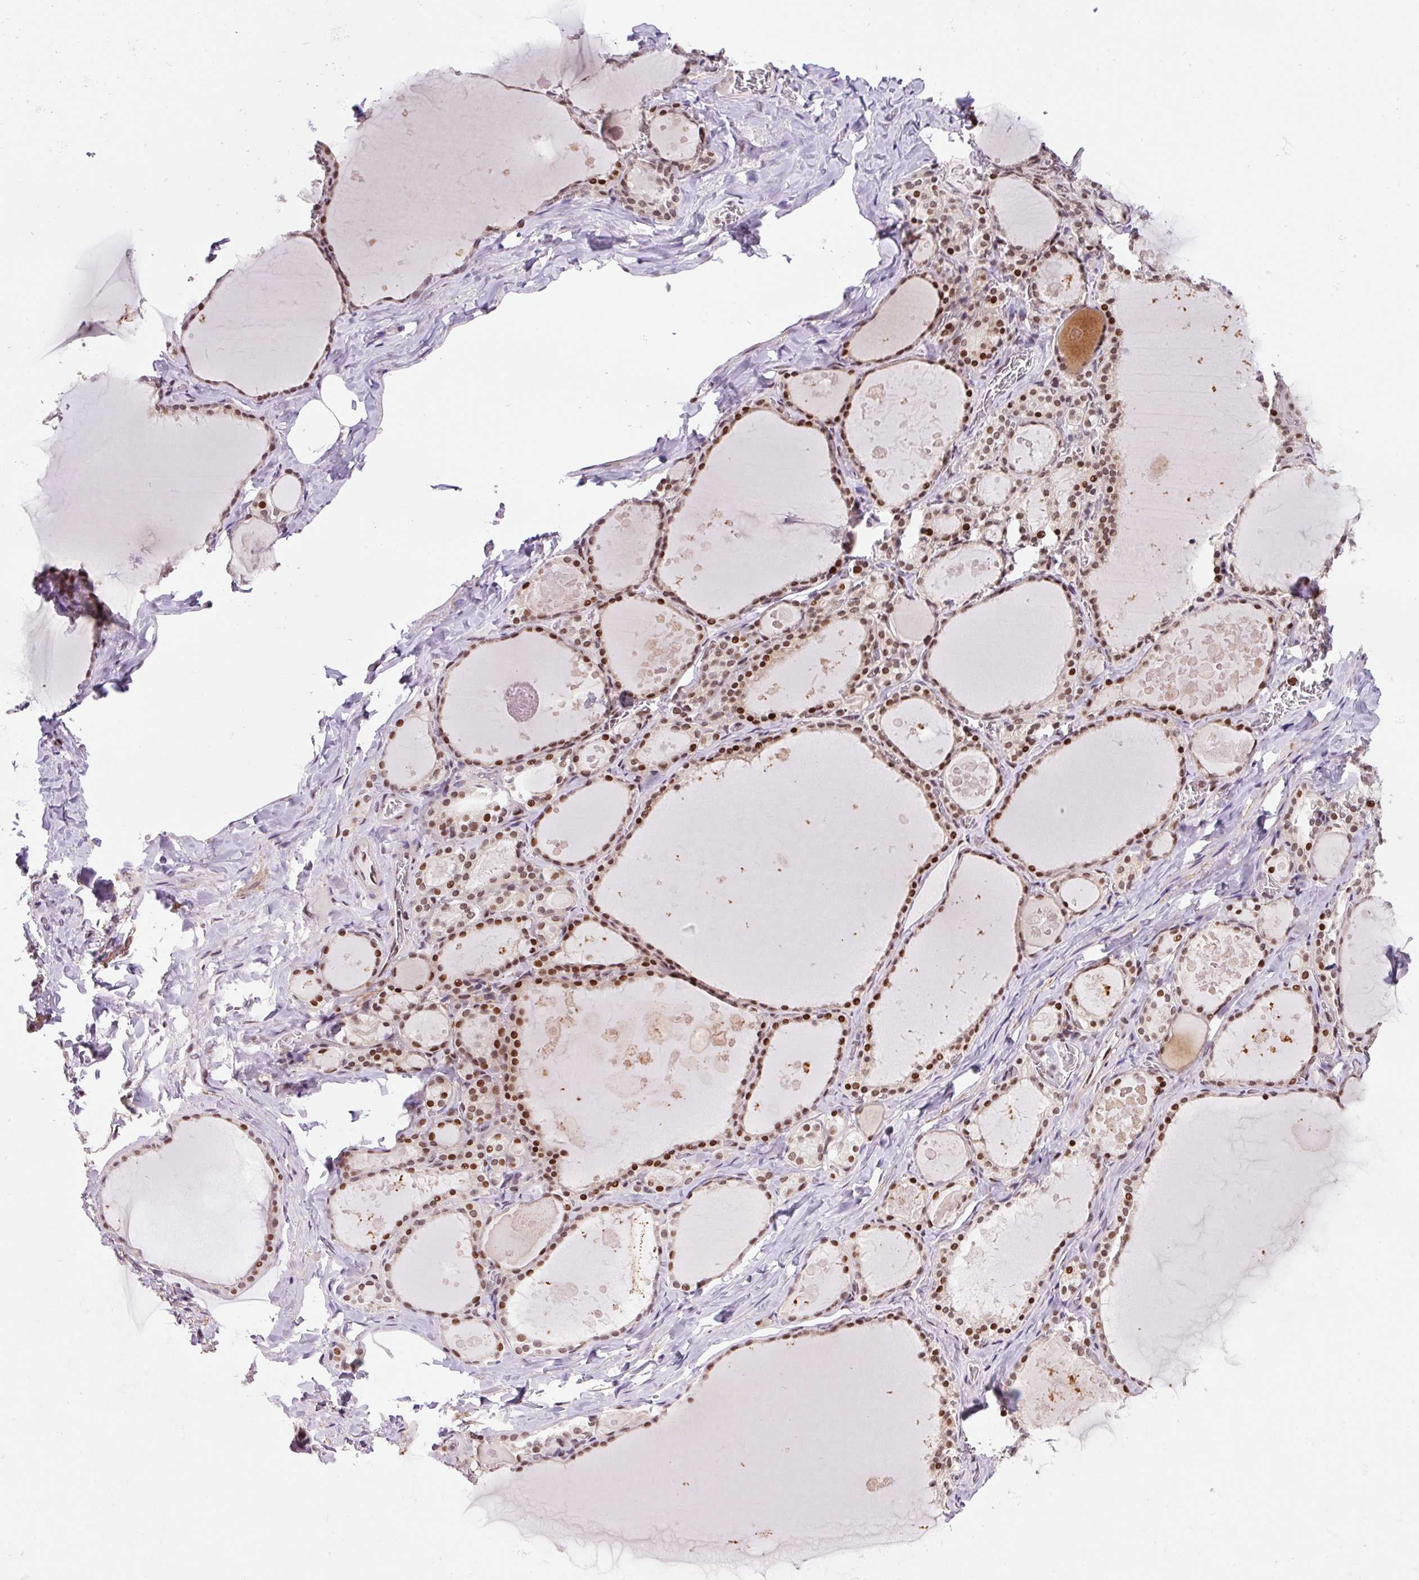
{"staining": {"intensity": "moderate", "quantity": ">75%", "location": "nuclear"}, "tissue": "thyroid gland", "cell_type": "Glandular cells", "image_type": "normal", "snomed": [{"axis": "morphology", "description": "Normal tissue, NOS"}, {"axis": "topography", "description": "Thyroid gland"}], "caption": "Glandular cells exhibit moderate nuclear staining in approximately >75% of cells in unremarkable thyroid gland. The protein of interest is stained brown, and the nuclei are stained in blue (DAB (3,3'-diaminobenzidine) IHC with brightfield microscopy, high magnification).", "gene": "CCNL2", "patient": {"sex": "male", "age": 56}}